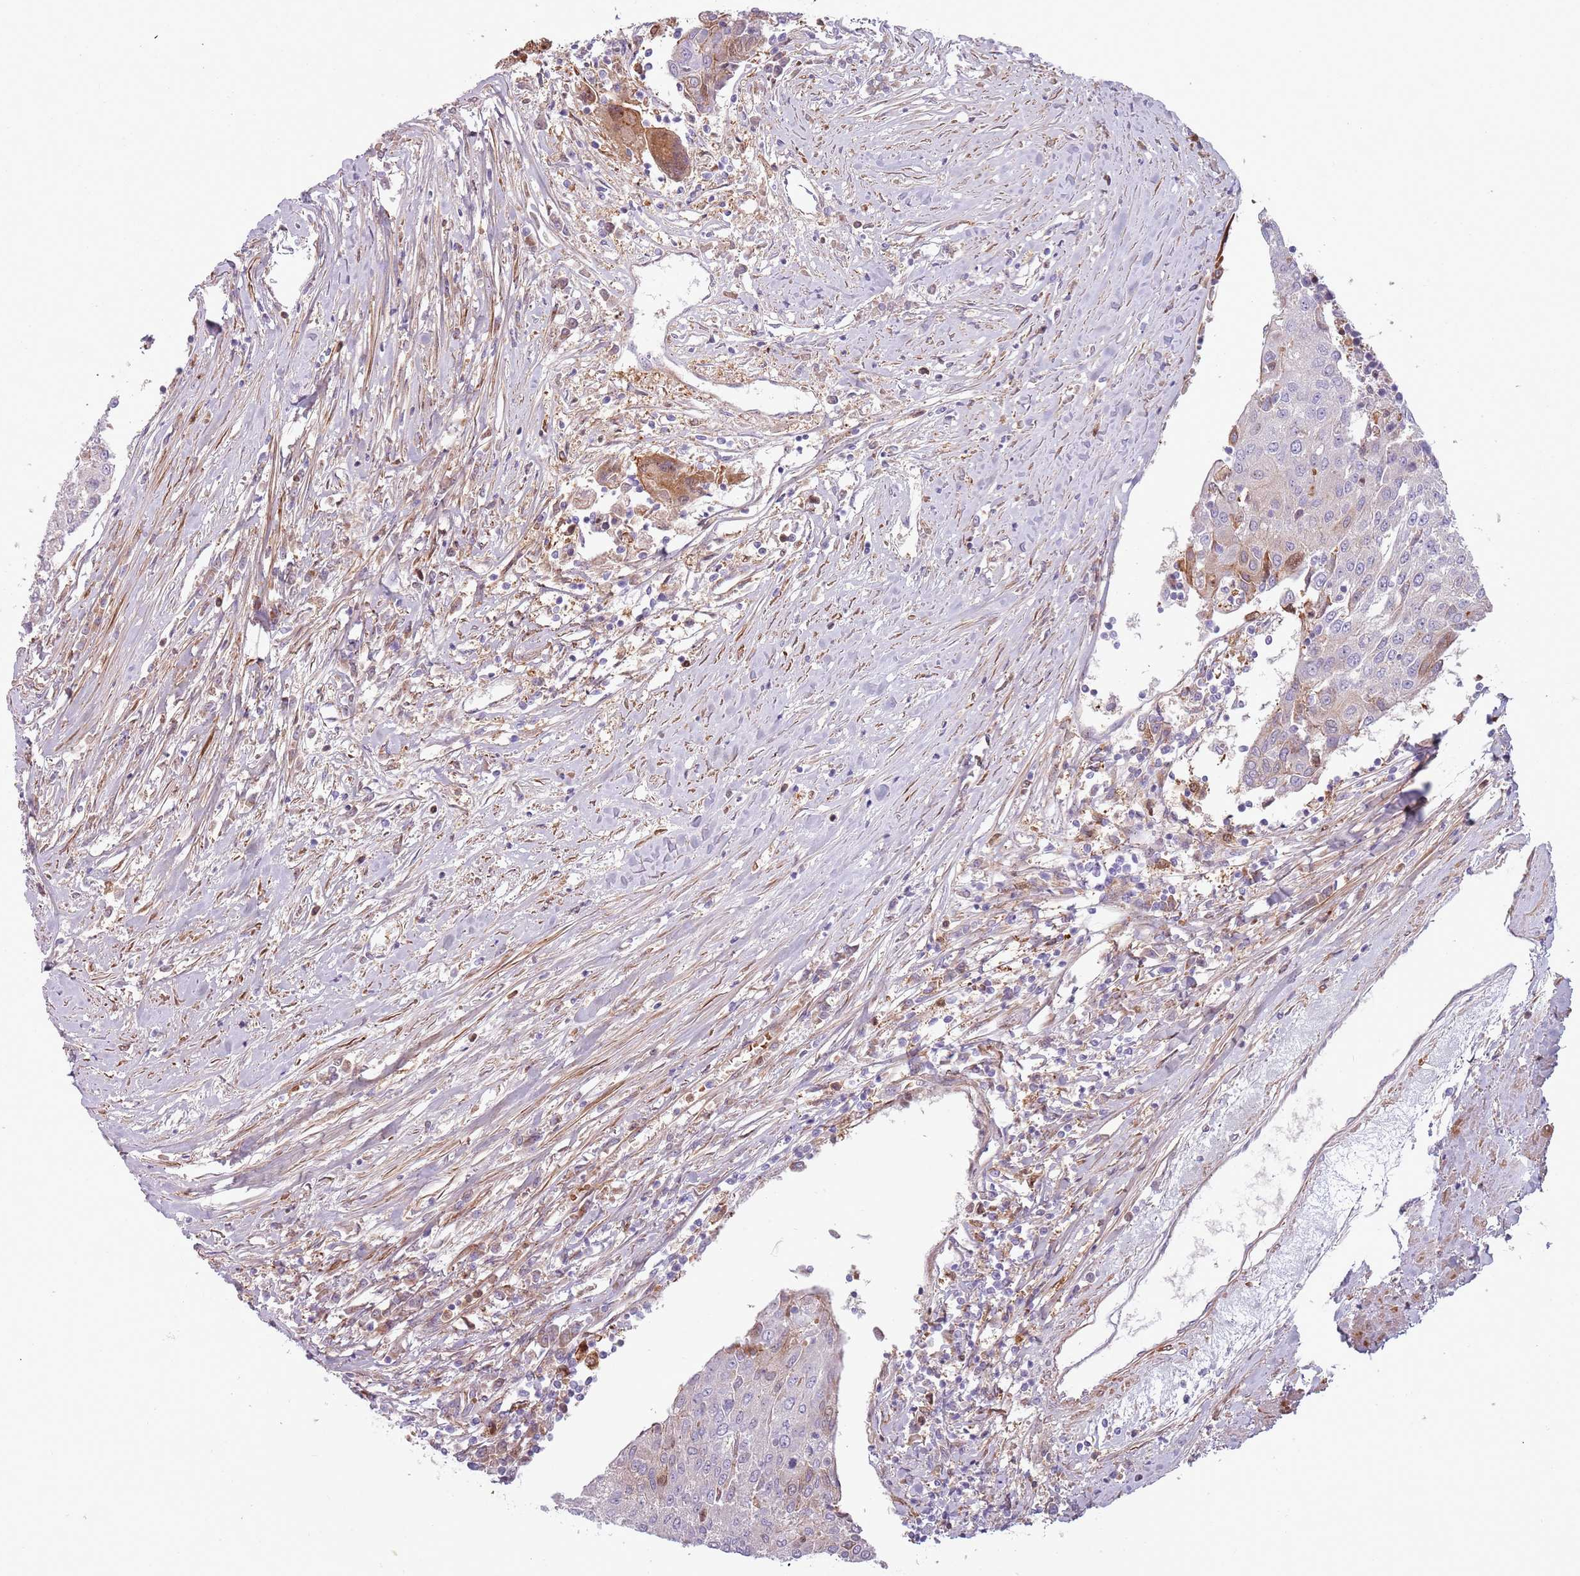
{"staining": {"intensity": "moderate", "quantity": "<25%", "location": "cytoplasmic/membranous"}, "tissue": "urothelial cancer", "cell_type": "Tumor cells", "image_type": "cancer", "snomed": [{"axis": "morphology", "description": "Urothelial carcinoma, High grade"}, {"axis": "topography", "description": "Urinary bladder"}], "caption": "Immunohistochemistry staining of urothelial carcinoma (high-grade), which shows low levels of moderate cytoplasmic/membranous positivity in about <25% of tumor cells indicating moderate cytoplasmic/membranous protein positivity. The staining was performed using DAB (brown) for protein detection and nuclei were counterstained in hematoxylin (blue).", "gene": "NADK", "patient": {"sex": "female", "age": 85}}